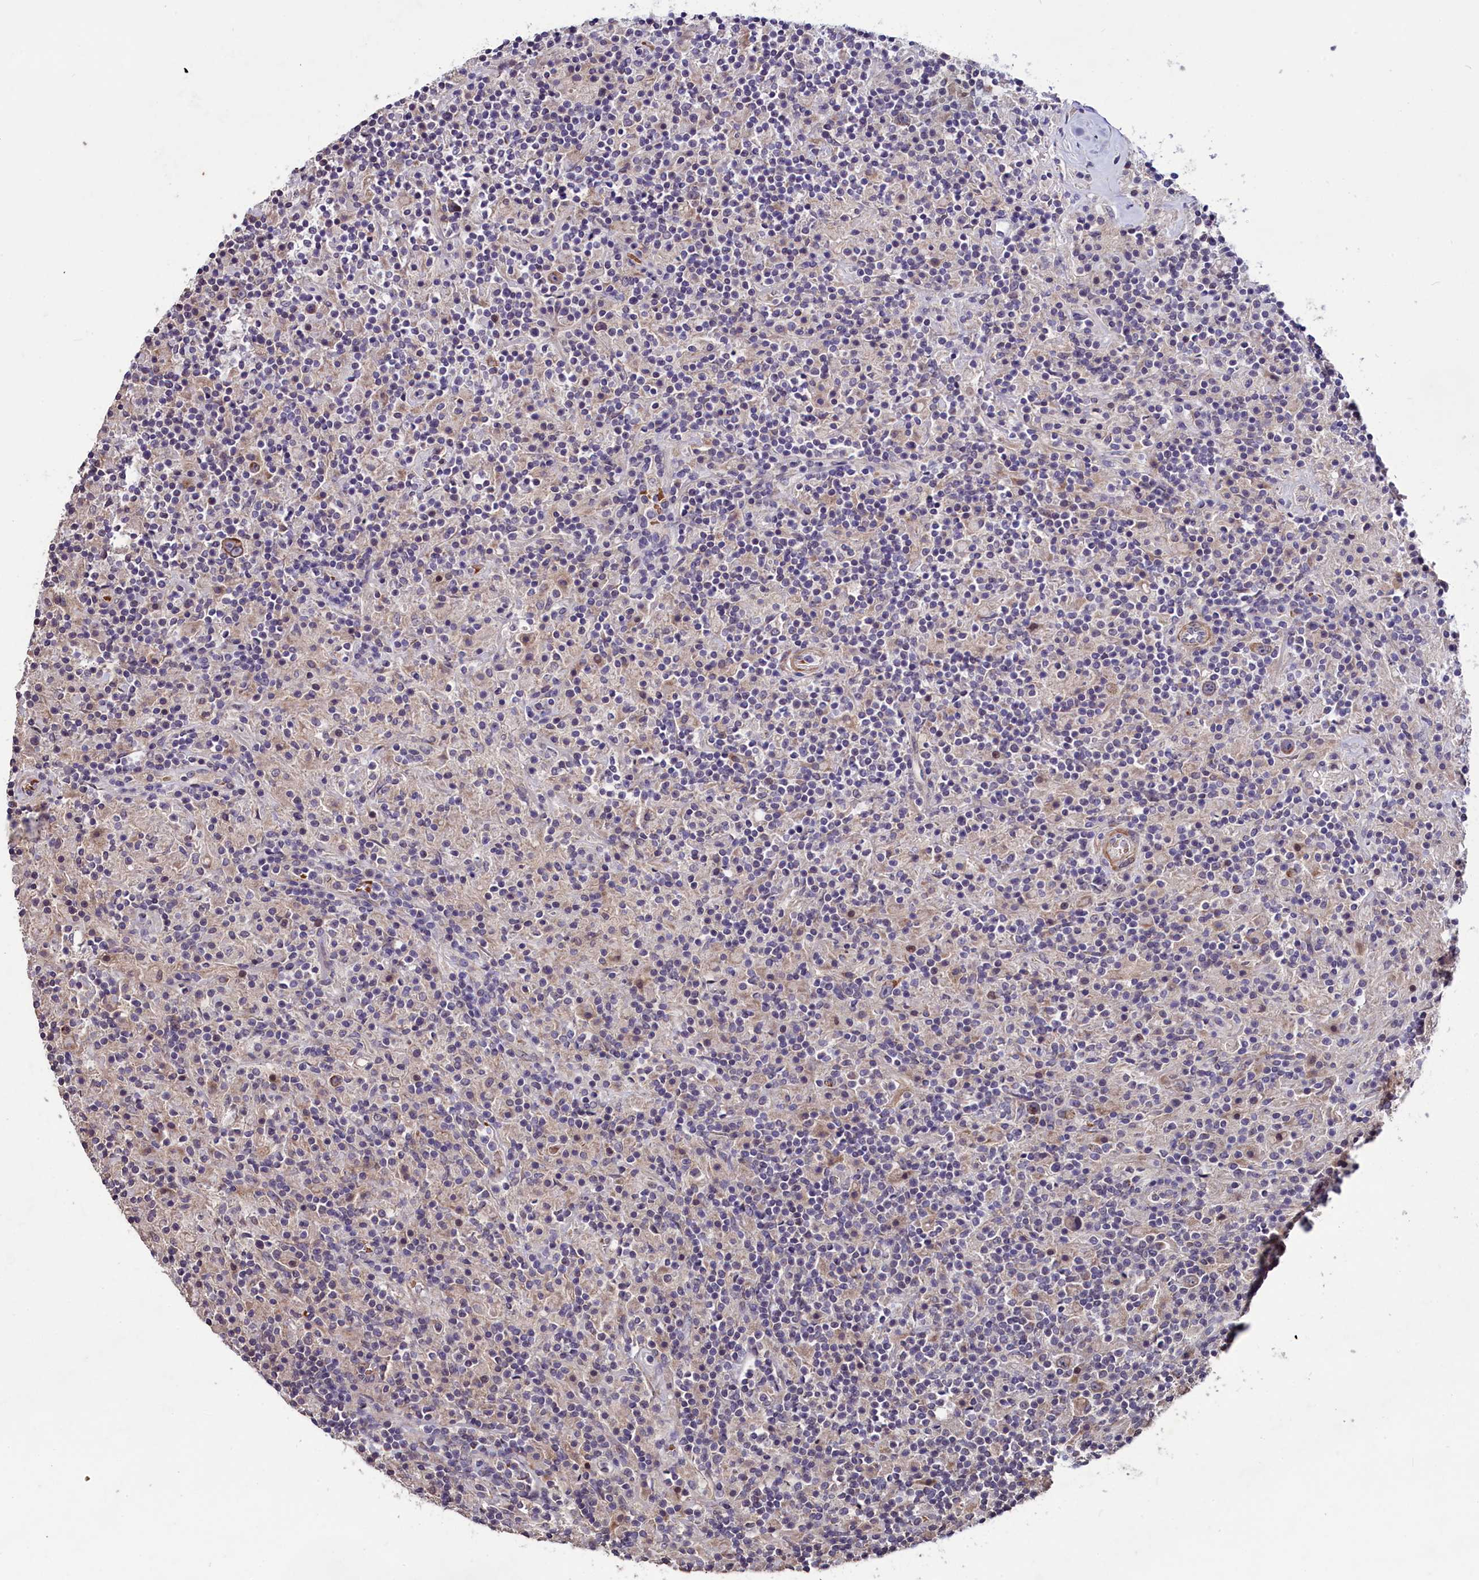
{"staining": {"intensity": "negative", "quantity": "none", "location": "none"}, "tissue": "lymphoma", "cell_type": "Tumor cells", "image_type": "cancer", "snomed": [{"axis": "morphology", "description": "Hodgkin's disease, NOS"}, {"axis": "topography", "description": "Lymph node"}], "caption": "Histopathology image shows no significant protein expression in tumor cells of Hodgkin's disease.", "gene": "SLC39A6", "patient": {"sex": "male", "age": 70}}